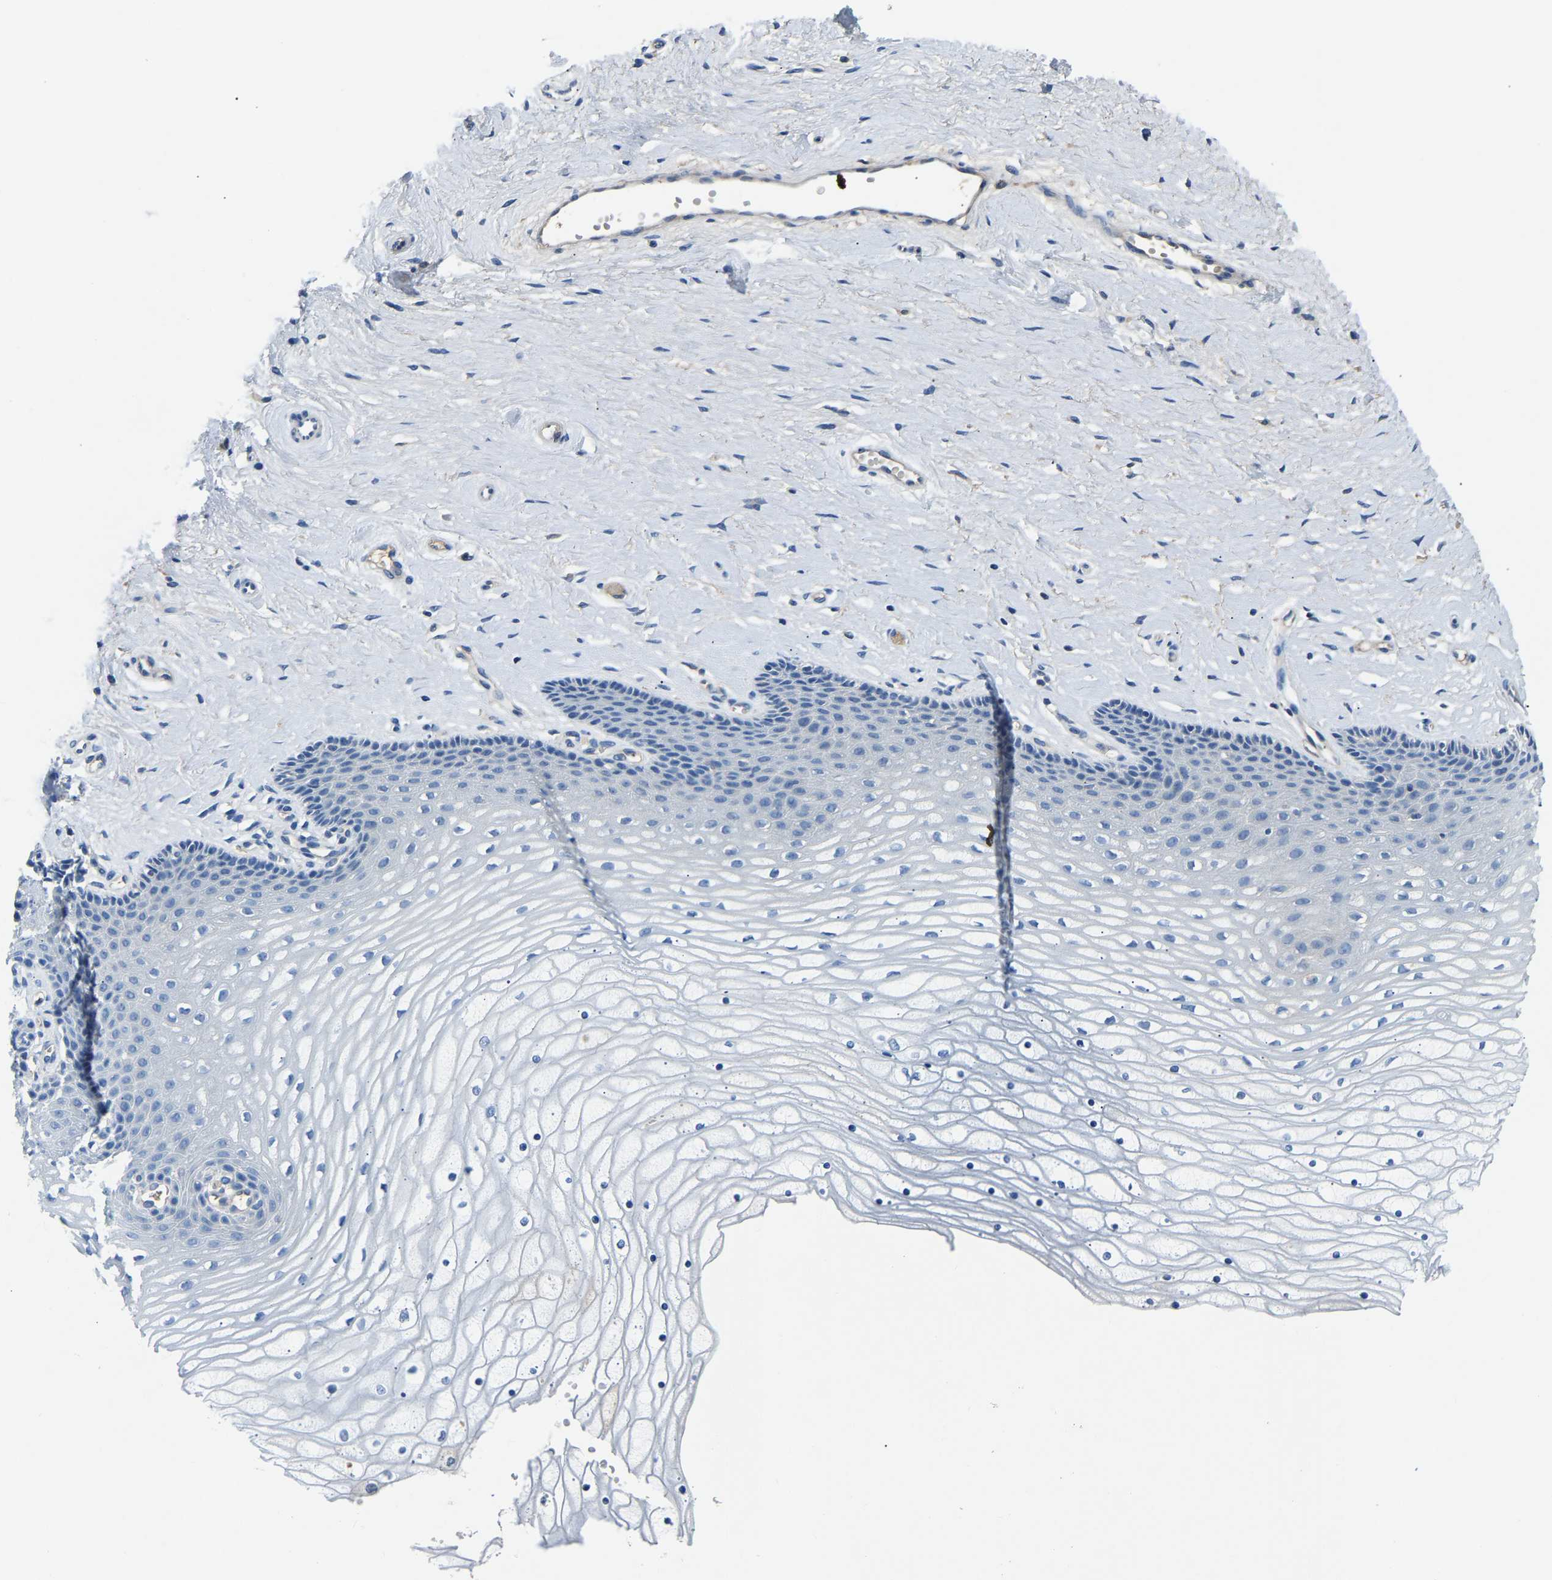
{"staining": {"intensity": "negative", "quantity": "none", "location": "none"}, "tissue": "cervix", "cell_type": "Glandular cells", "image_type": "normal", "snomed": [{"axis": "morphology", "description": "Normal tissue, NOS"}, {"axis": "topography", "description": "Cervix"}], "caption": "Immunohistochemistry image of benign human cervix stained for a protein (brown), which exhibits no staining in glandular cells.", "gene": "DNAAF5", "patient": {"sex": "female", "age": 39}}